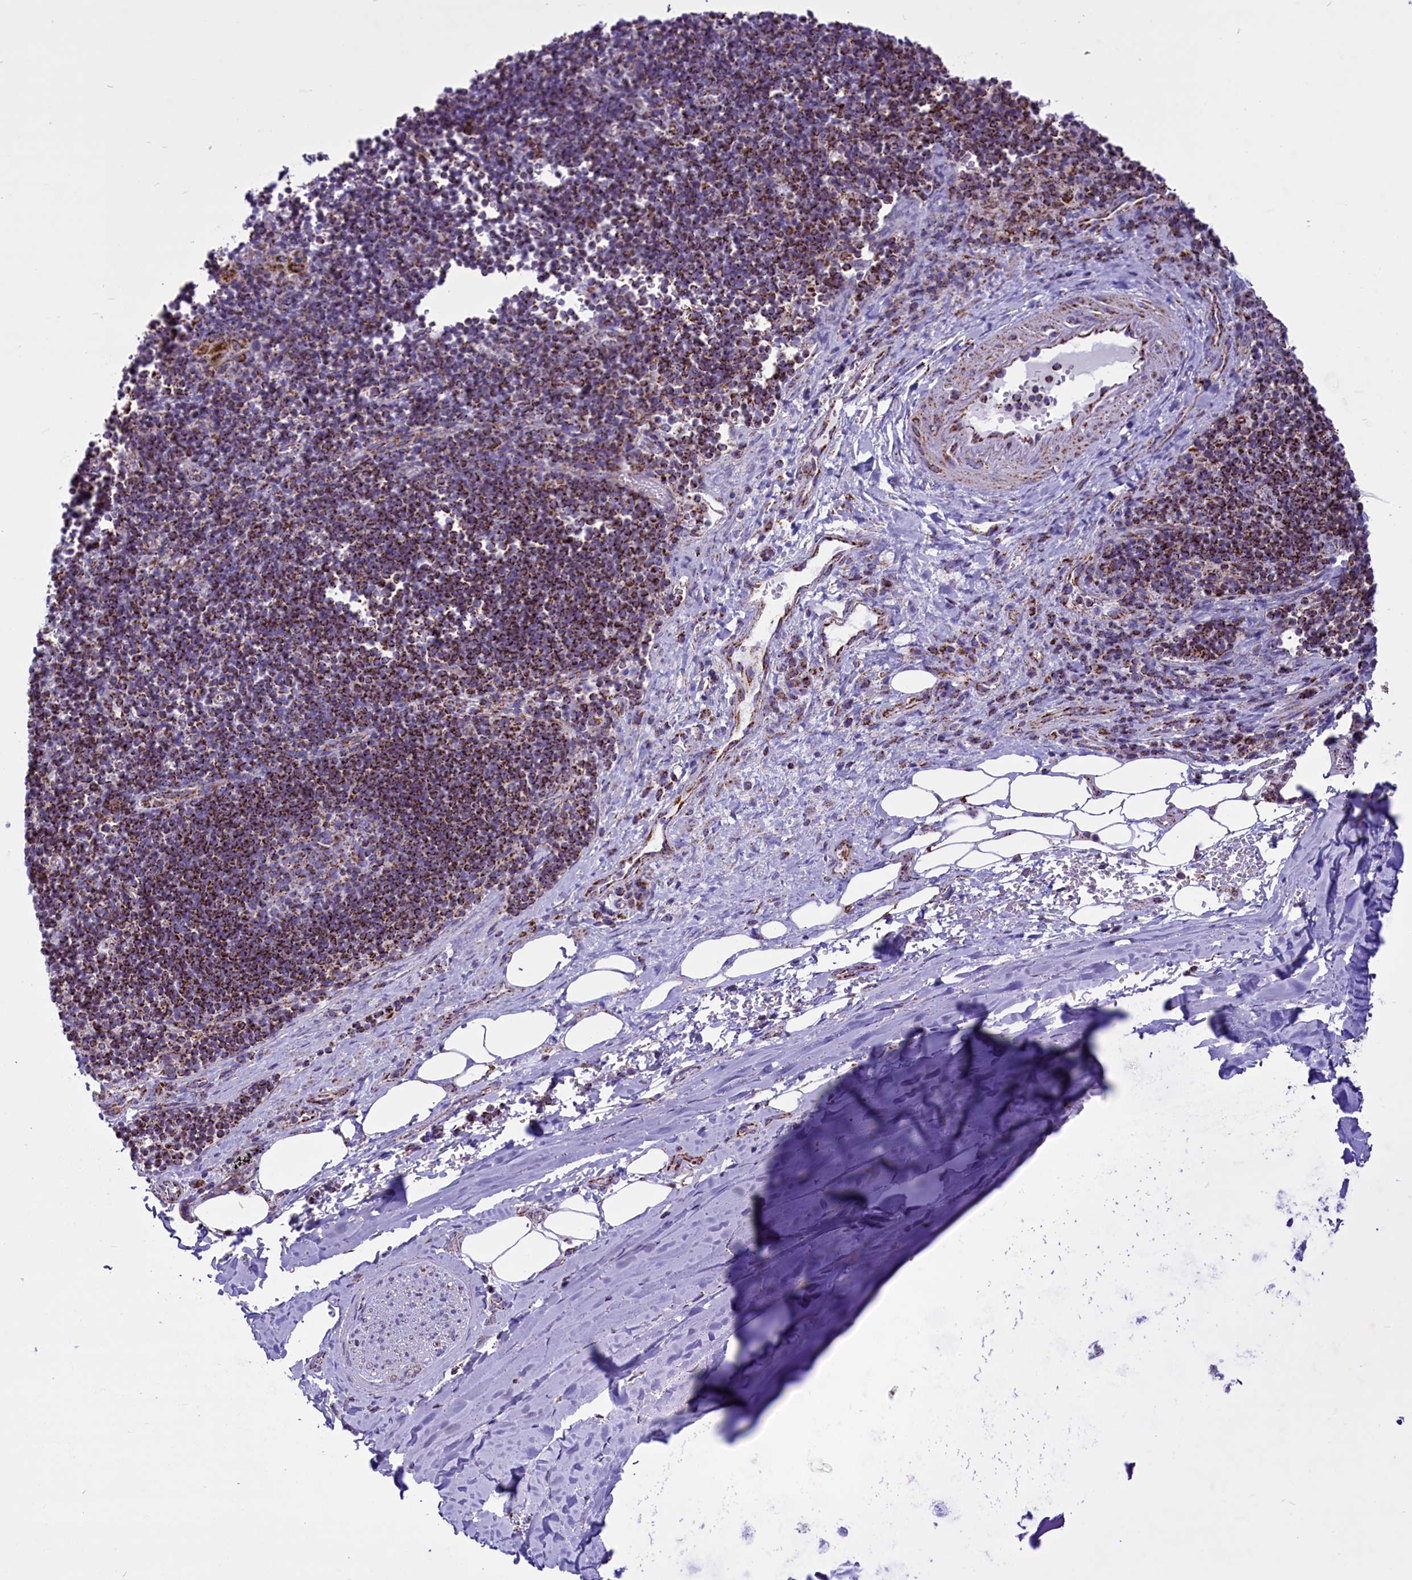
{"staining": {"intensity": "negative", "quantity": "none", "location": "none"}, "tissue": "adipose tissue", "cell_type": "Adipocytes", "image_type": "normal", "snomed": [{"axis": "morphology", "description": "Normal tissue, NOS"}, {"axis": "topography", "description": "Lymph node"}, {"axis": "topography", "description": "Cartilage tissue"}, {"axis": "topography", "description": "Bronchus"}], "caption": "This image is of normal adipose tissue stained with immunohistochemistry (IHC) to label a protein in brown with the nuclei are counter-stained blue. There is no positivity in adipocytes.", "gene": "ICA1L", "patient": {"sex": "male", "age": 63}}